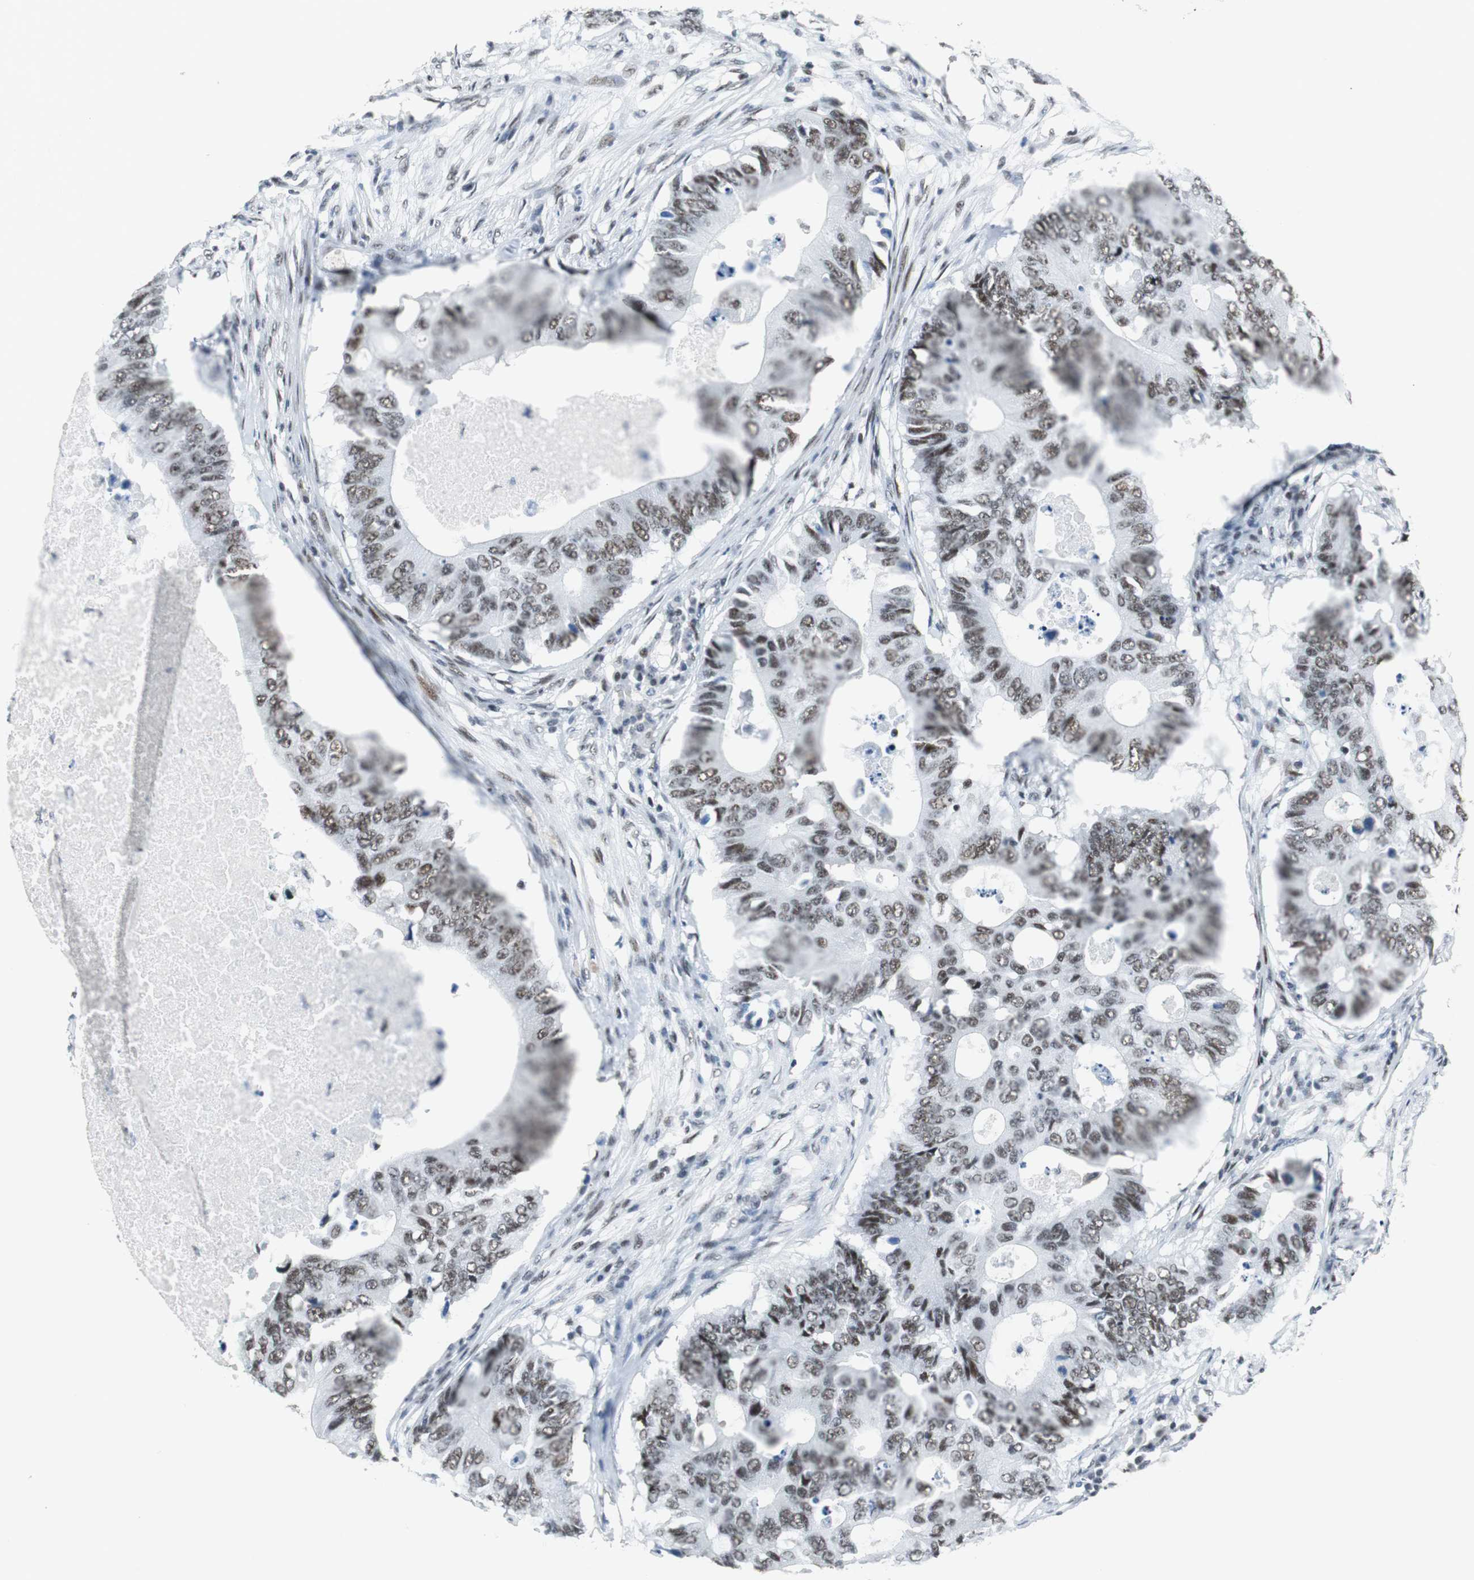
{"staining": {"intensity": "moderate", "quantity": ">75%", "location": "nuclear"}, "tissue": "colorectal cancer", "cell_type": "Tumor cells", "image_type": "cancer", "snomed": [{"axis": "morphology", "description": "Adenocarcinoma, NOS"}, {"axis": "topography", "description": "Colon"}], "caption": "Colorectal adenocarcinoma tissue demonstrates moderate nuclear positivity in approximately >75% of tumor cells, visualized by immunohistochemistry. The staining was performed using DAB, with brown indicating positive protein expression. Nuclei are stained blue with hematoxylin.", "gene": "HDAC3", "patient": {"sex": "male", "age": 71}}